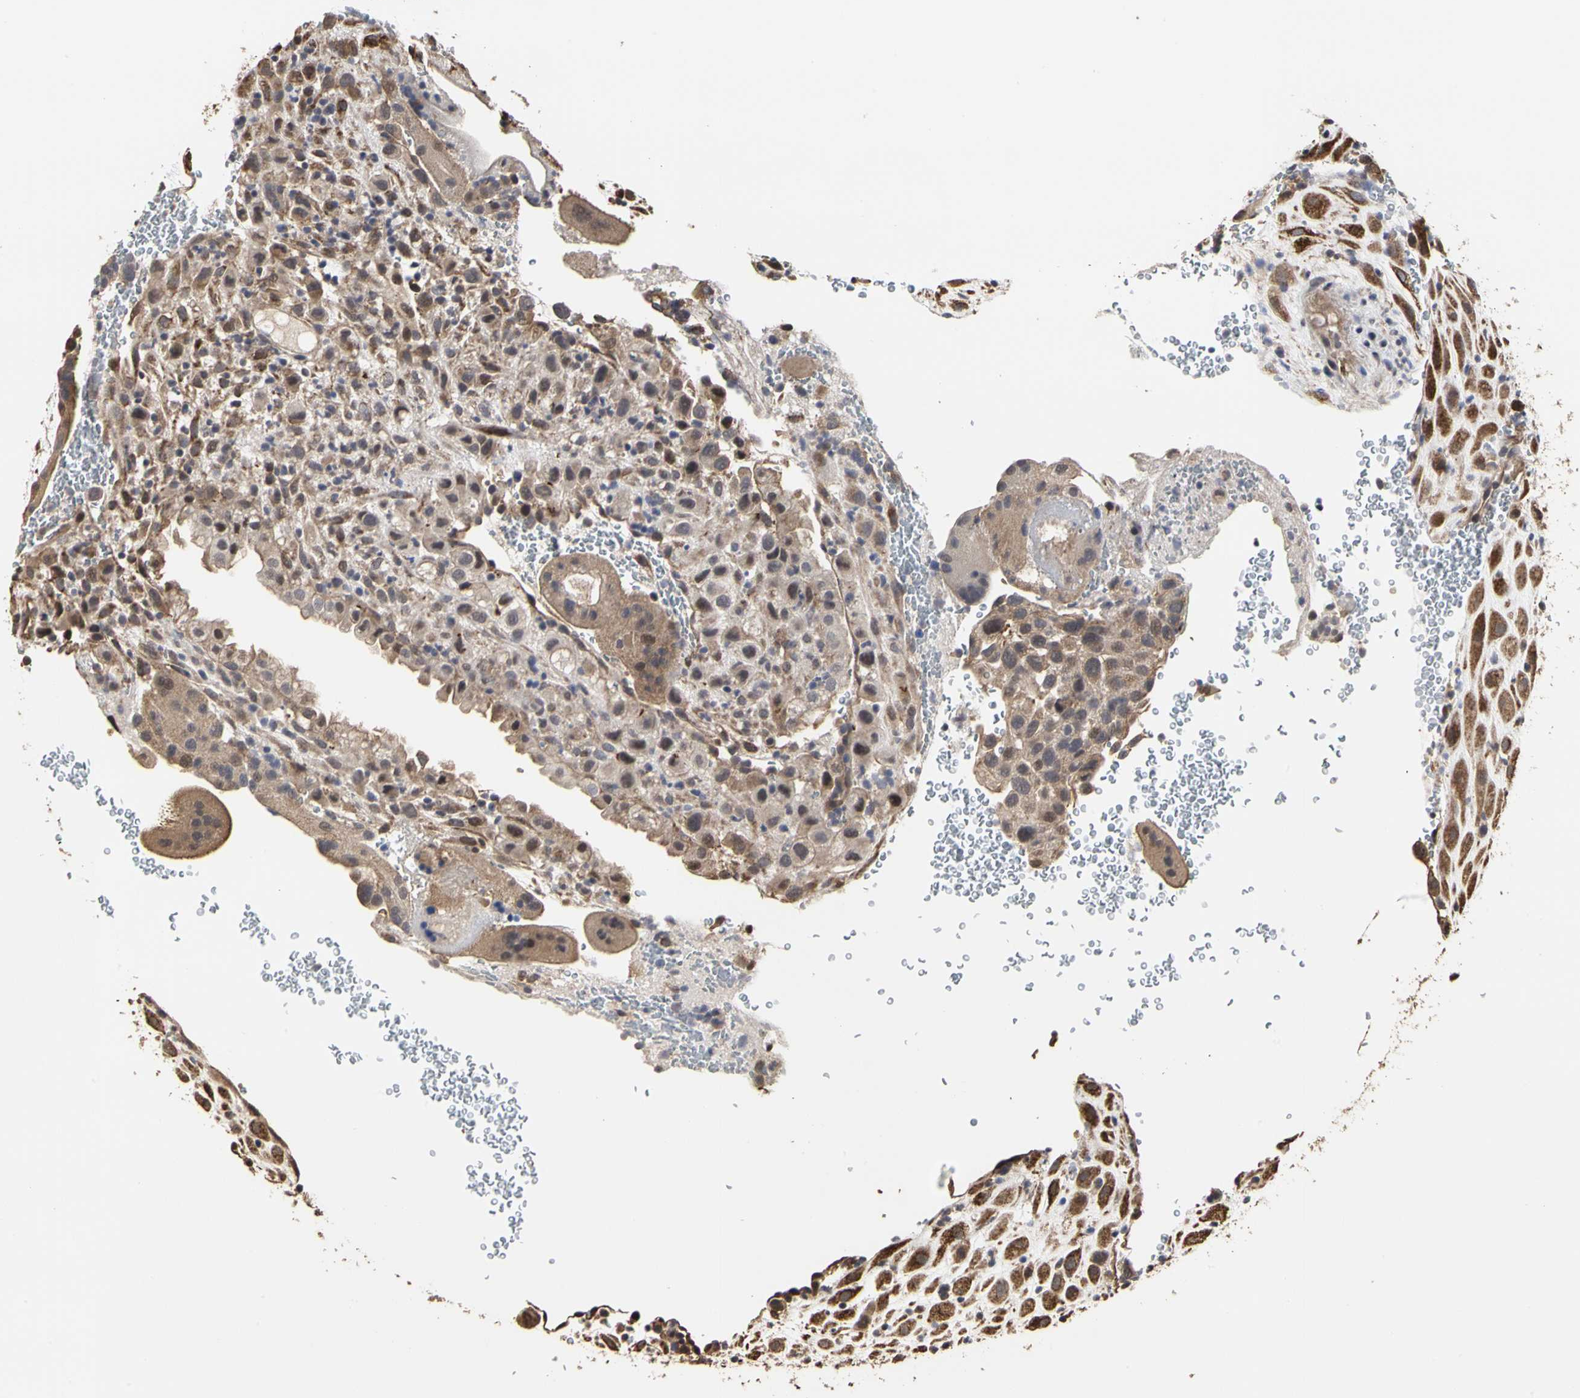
{"staining": {"intensity": "moderate", "quantity": ">75%", "location": "cytoplasmic/membranous"}, "tissue": "placenta", "cell_type": "Decidual cells", "image_type": "normal", "snomed": [{"axis": "morphology", "description": "Normal tissue, NOS"}, {"axis": "topography", "description": "Placenta"}], "caption": "Decidual cells exhibit moderate cytoplasmic/membranous staining in approximately >75% of cells in benign placenta.", "gene": "TAOK1", "patient": {"sex": "female", "age": 19}}